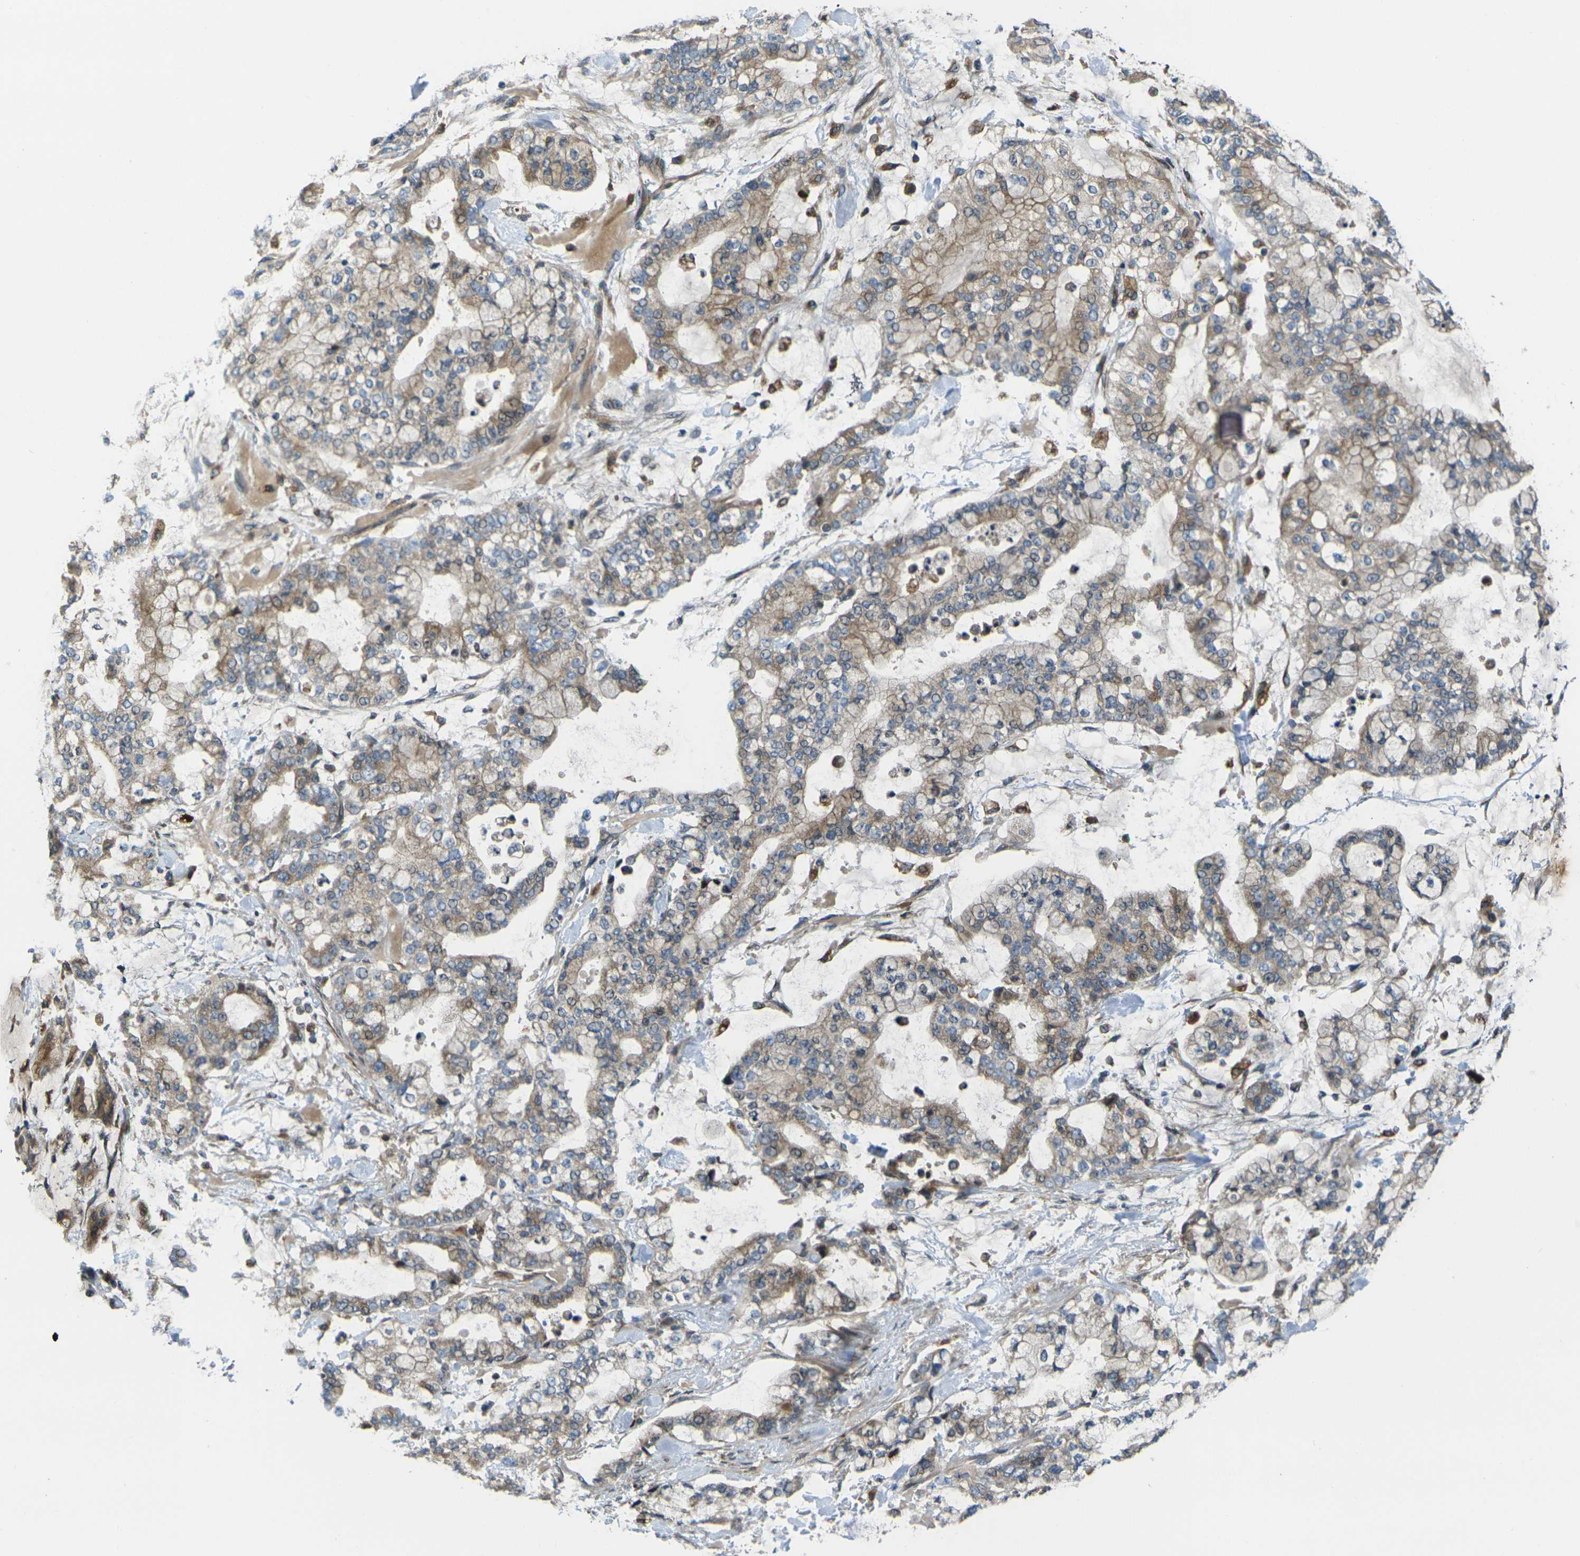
{"staining": {"intensity": "weak", "quantity": ">75%", "location": "cytoplasmic/membranous"}, "tissue": "stomach cancer", "cell_type": "Tumor cells", "image_type": "cancer", "snomed": [{"axis": "morphology", "description": "Normal tissue, NOS"}, {"axis": "morphology", "description": "Adenocarcinoma, NOS"}, {"axis": "topography", "description": "Stomach, upper"}, {"axis": "topography", "description": "Stomach"}], "caption": "A micrograph showing weak cytoplasmic/membranous expression in about >75% of tumor cells in stomach adenocarcinoma, as visualized by brown immunohistochemical staining.", "gene": "FZD1", "patient": {"sex": "male", "age": 76}}